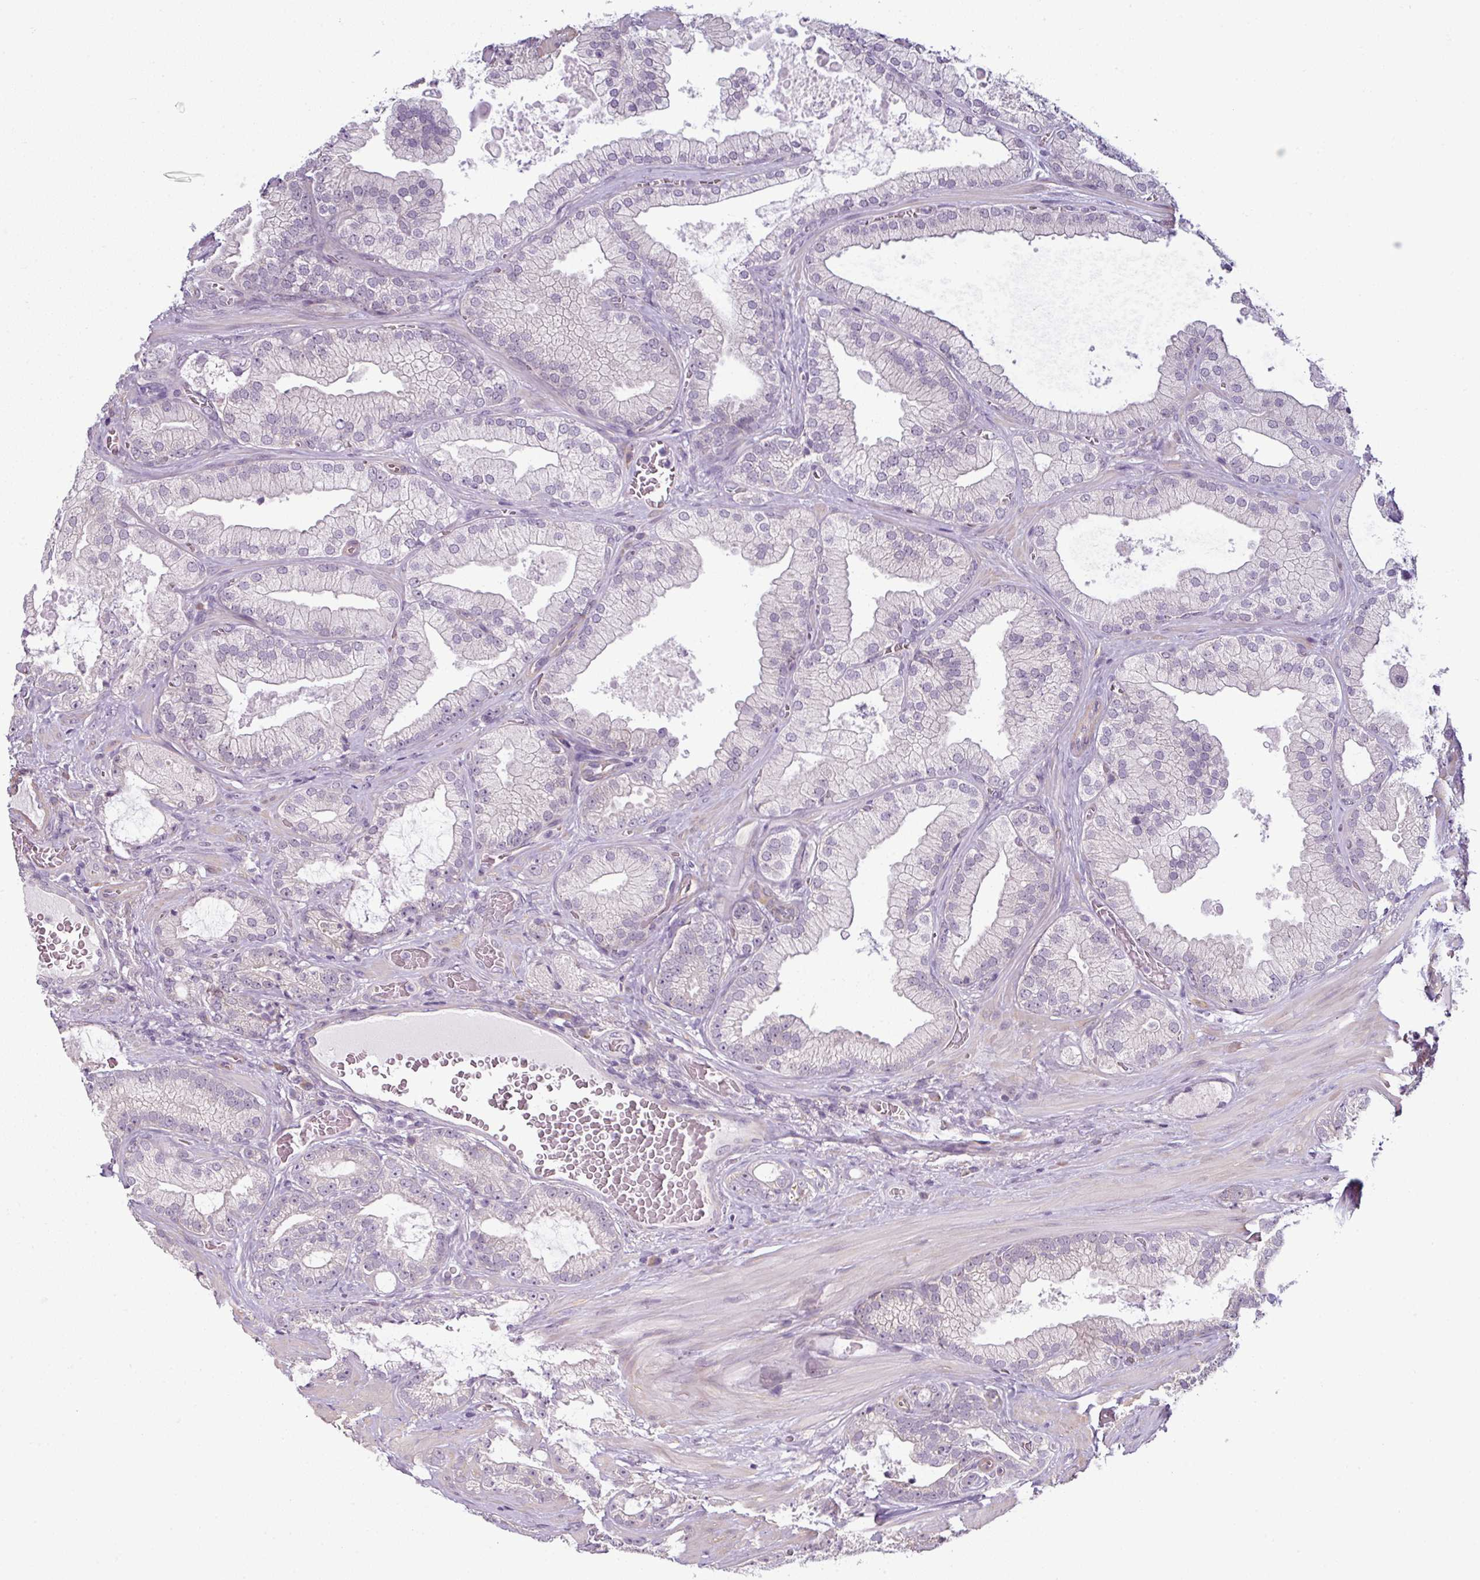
{"staining": {"intensity": "negative", "quantity": "none", "location": "none"}, "tissue": "prostate cancer", "cell_type": "Tumor cells", "image_type": "cancer", "snomed": [{"axis": "morphology", "description": "Adenocarcinoma, High grade"}, {"axis": "topography", "description": "Prostate"}], "caption": "Immunohistochemistry of human prostate cancer reveals no positivity in tumor cells.", "gene": "OR52D1", "patient": {"sex": "male", "age": 68}}